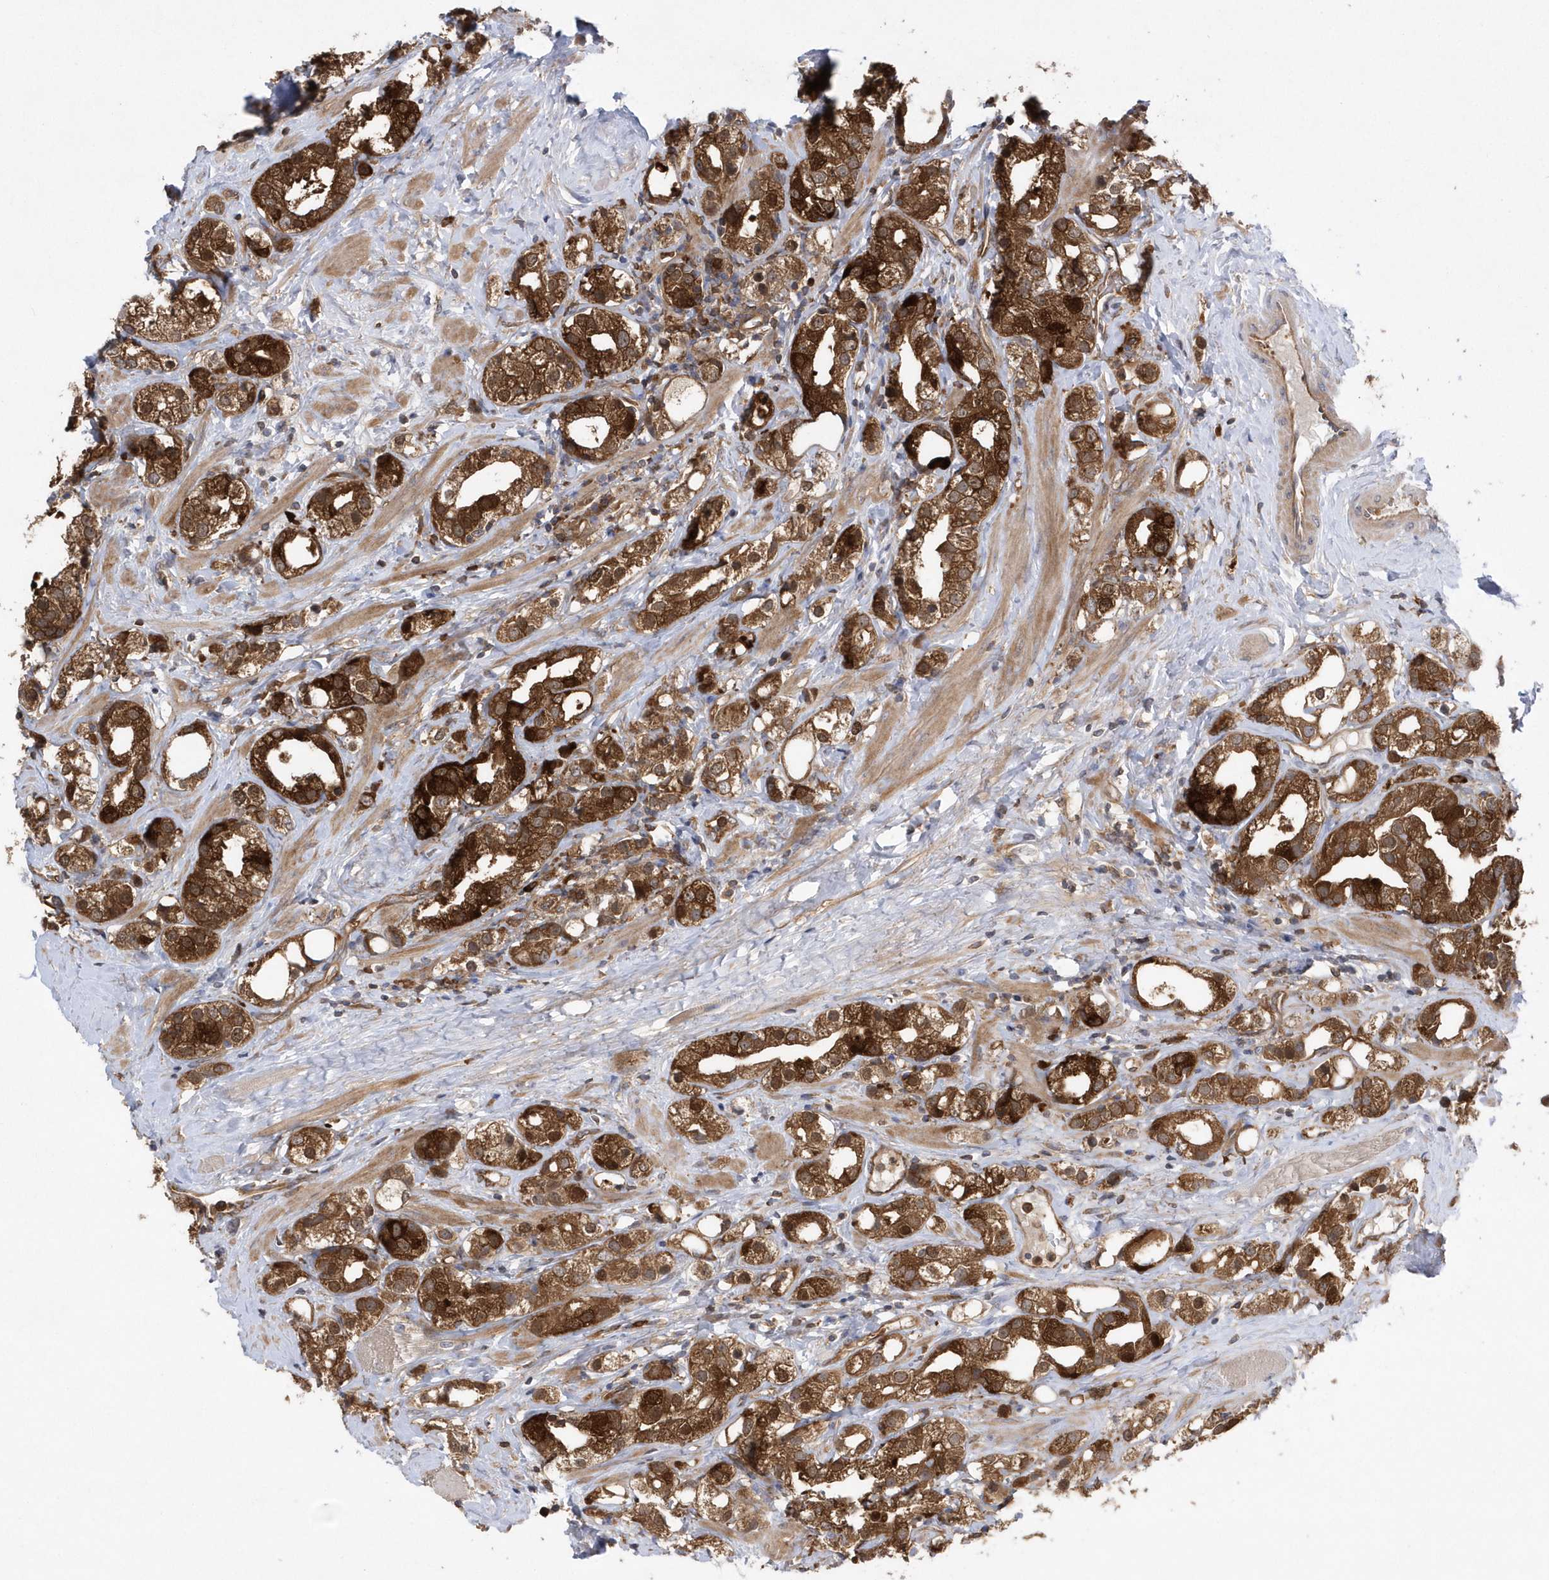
{"staining": {"intensity": "strong", "quantity": ">75%", "location": "cytoplasmic/membranous,nuclear"}, "tissue": "prostate cancer", "cell_type": "Tumor cells", "image_type": "cancer", "snomed": [{"axis": "morphology", "description": "Adenocarcinoma, NOS"}, {"axis": "topography", "description": "Prostate"}], "caption": "Prostate cancer (adenocarcinoma) stained with a brown dye exhibits strong cytoplasmic/membranous and nuclear positive expression in approximately >75% of tumor cells.", "gene": "PAICS", "patient": {"sex": "male", "age": 79}}